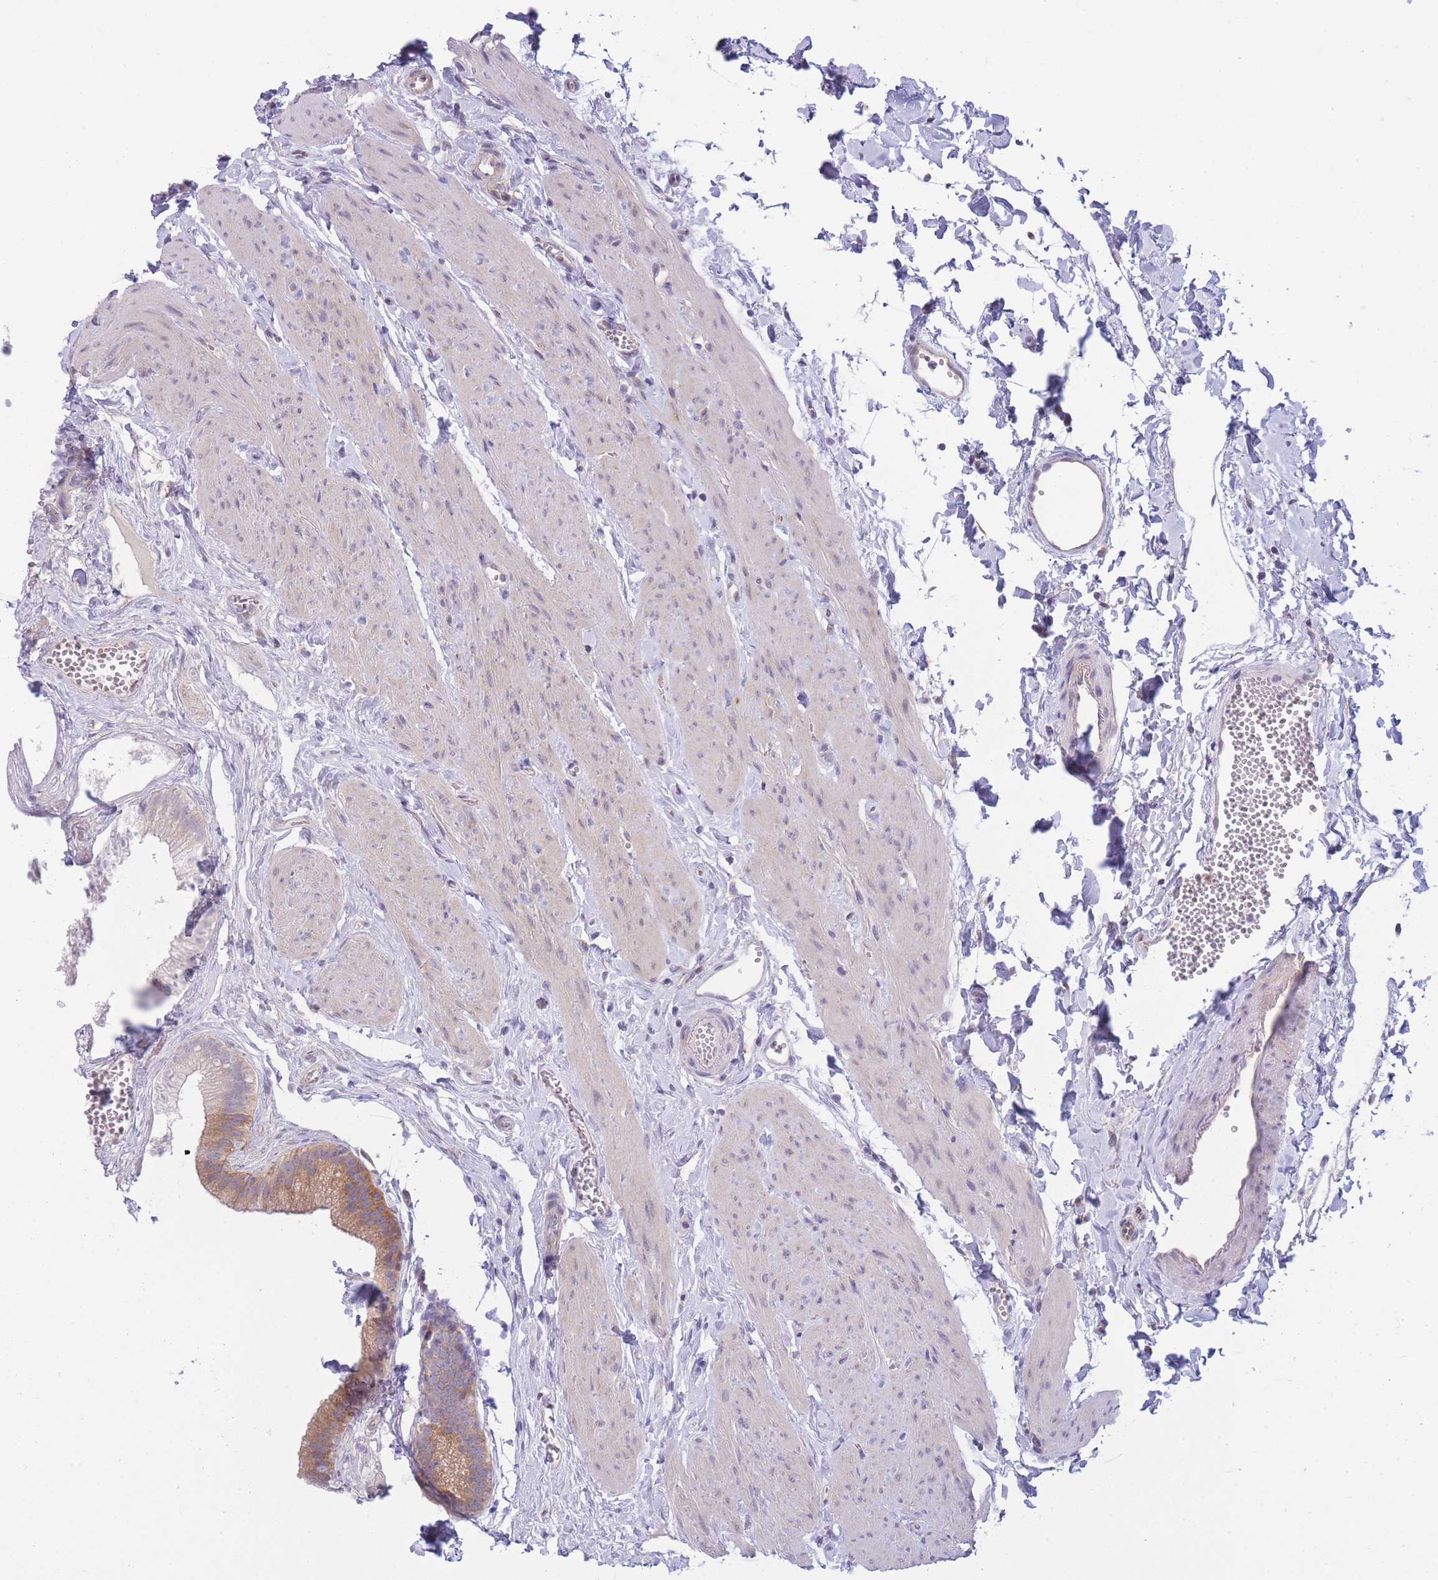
{"staining": {"intensity": "moderate", "quantity": ">75%", "location": "cytoplasmic/membranous"}, "tissue": "gallbladder", "cell_type": "Glandular cells", "image_type": "normal", "snomed": [{"axis": "morphology", "description": "Normal tissue, NOS"}, {"axis": "topography", "description": "Gallbladder"}], "caption": "This is a photomicrograph of immunohistochemistry staining of benign gallbladder, which shows moderate positivity in the cytoplasmic/membranous of glandular cells.", "gene": "PFDN6", "patient": {"sex": "female", "age": 54}}